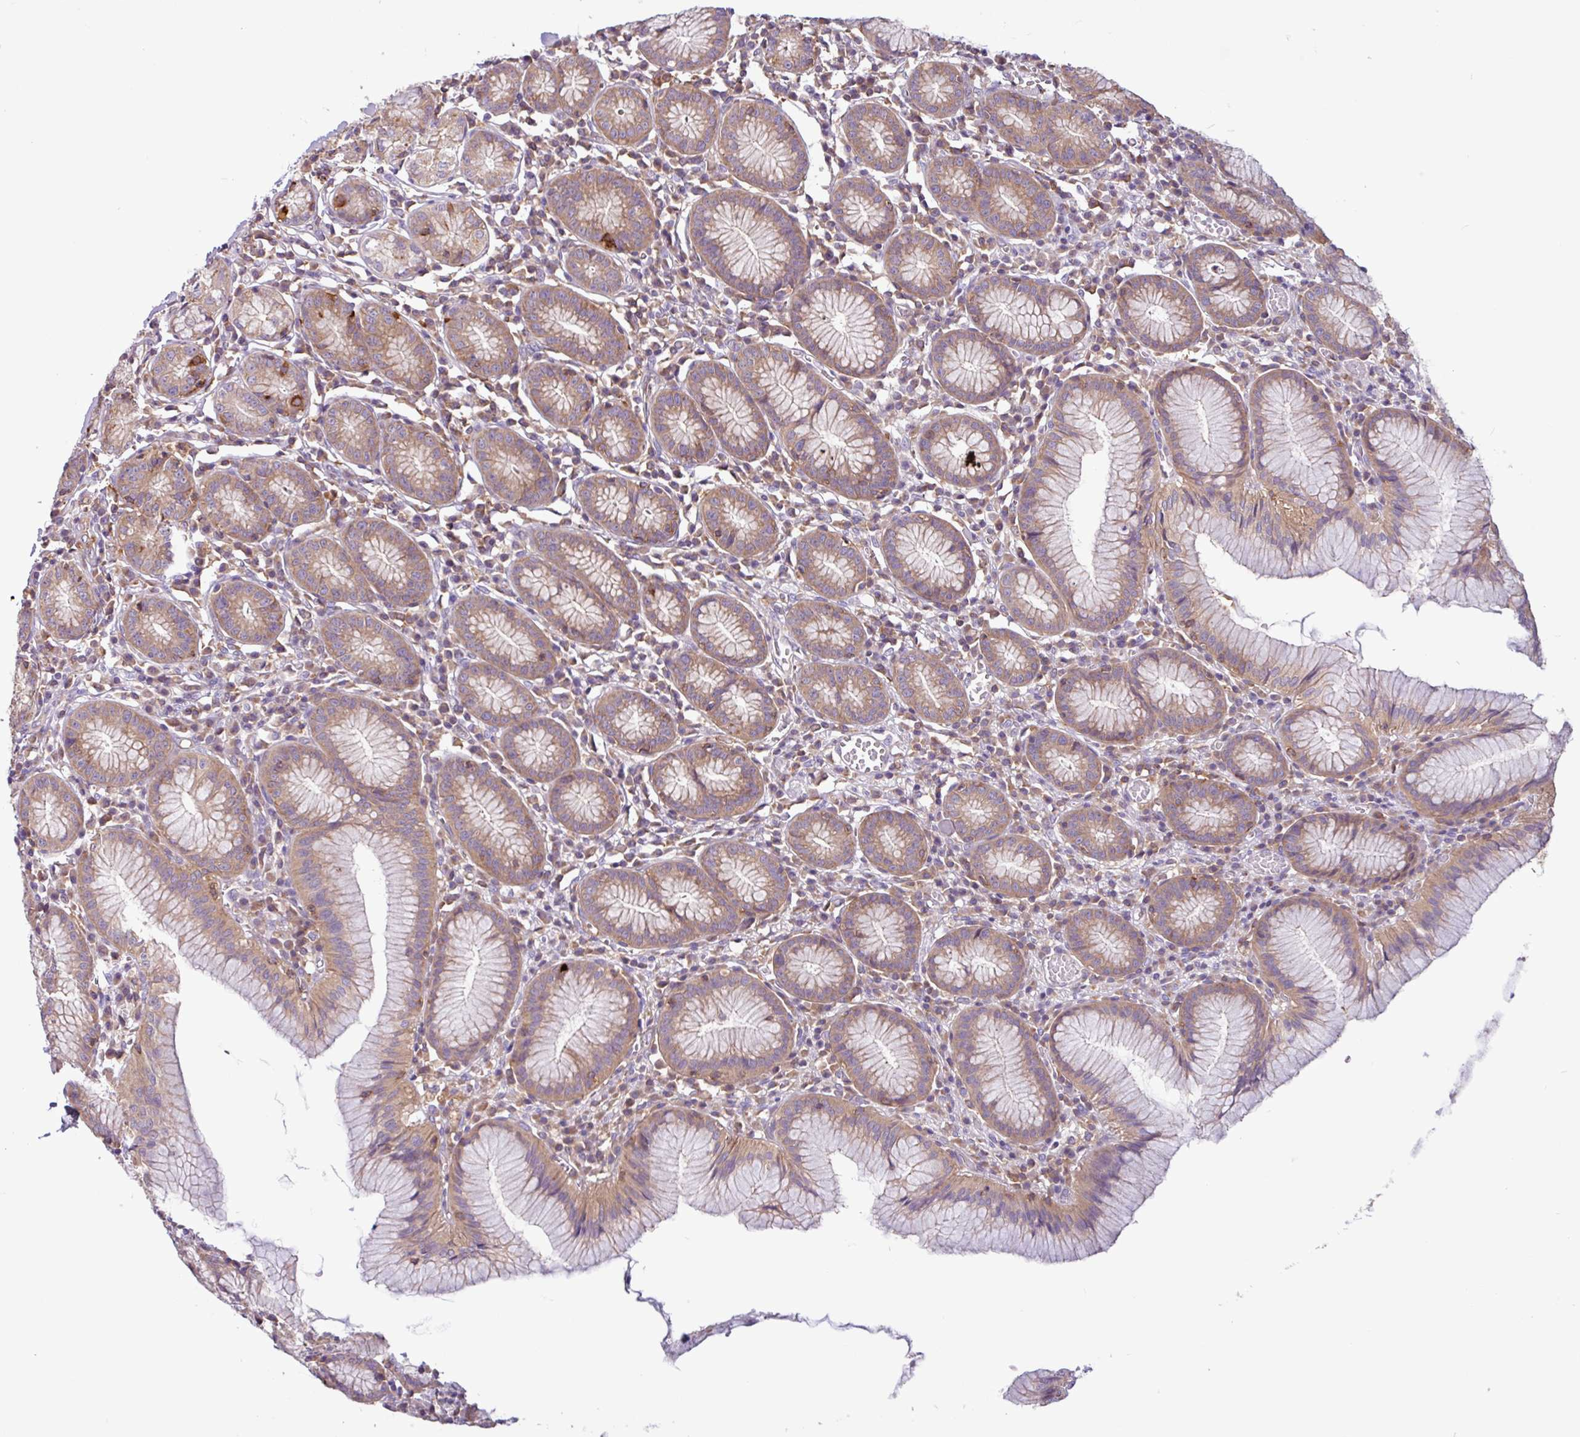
{"staining": {"intensity": "moderate", "quantity": ">75%", "location": "cytoplasmic/membranous"}, "tissue": "stomach", "cell_type": "Glandular cells", "image_type": "normal", "snomed": [{"axis": "morphology", "description": "Normal tissue, NOS"}, {"axis": "topography", "description": "Stomach"}], "caption": "Brown immunohistochemical staining in unremarkable human stomach displays moderate cytoplasmic/membranous expression in about >75% of glandular cells.", "gene": "ACTR3B", "patient": {"sex": "male", "age": 55}}